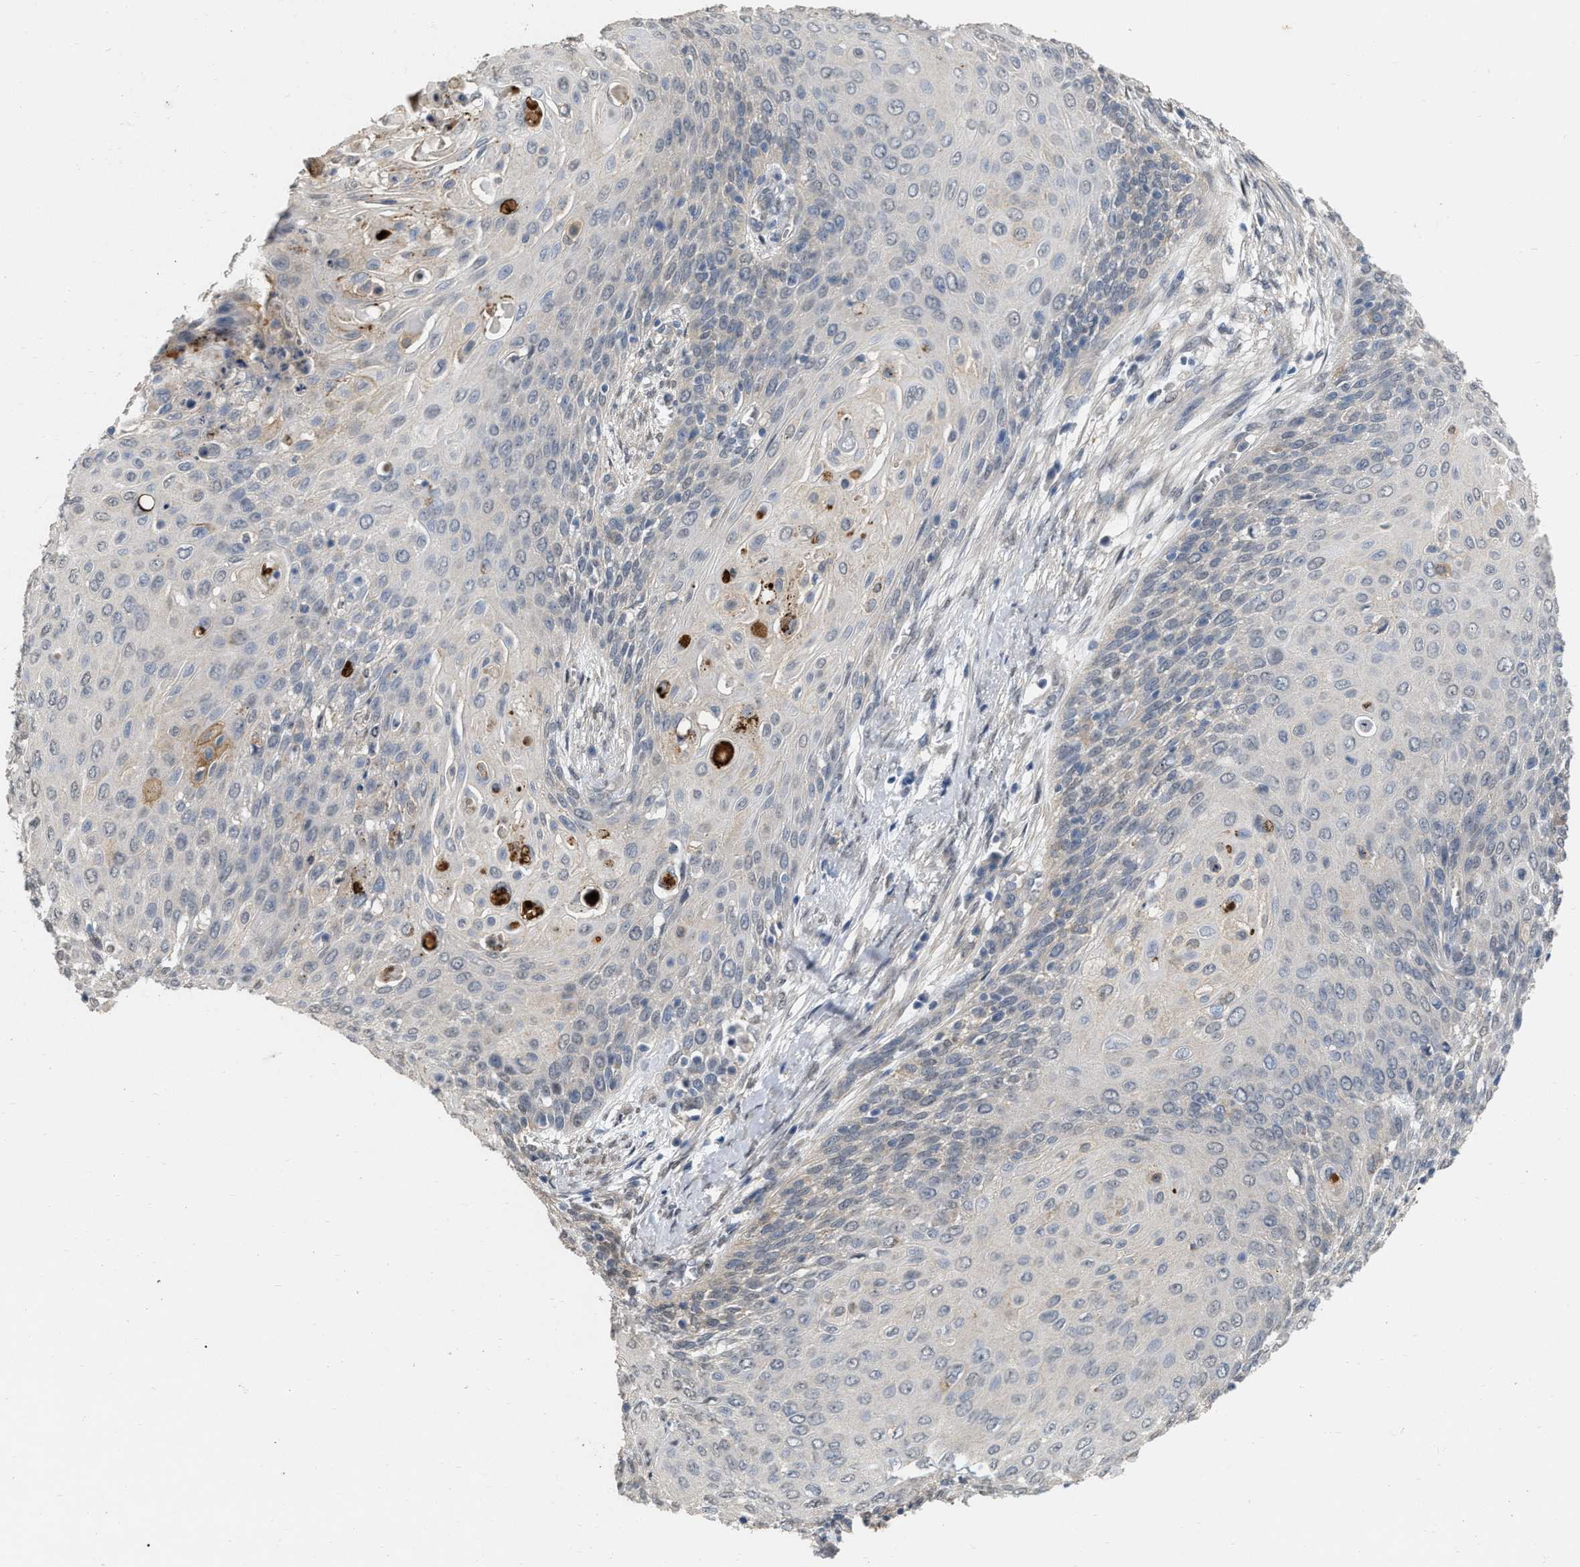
{"staining": {"intensity": "weak", "quantity": "<25%", "location": "cytoplasmic/membranous"}, "tissue": "cervical cancer", "cell_type": "Tumor cells", "image_type": "cancer", "snomed": [{"axis": "morphology", "description": "Squamous cell carcinoma, NOS"}, {"axis": "topography", "description": "Cervix"}], "caption": "The image displays no significant expression in tumor cells of cervical squamous cell carcinoma.", "gene": "RUVBL1", "patient": {"sex": "female", "age": 39}}